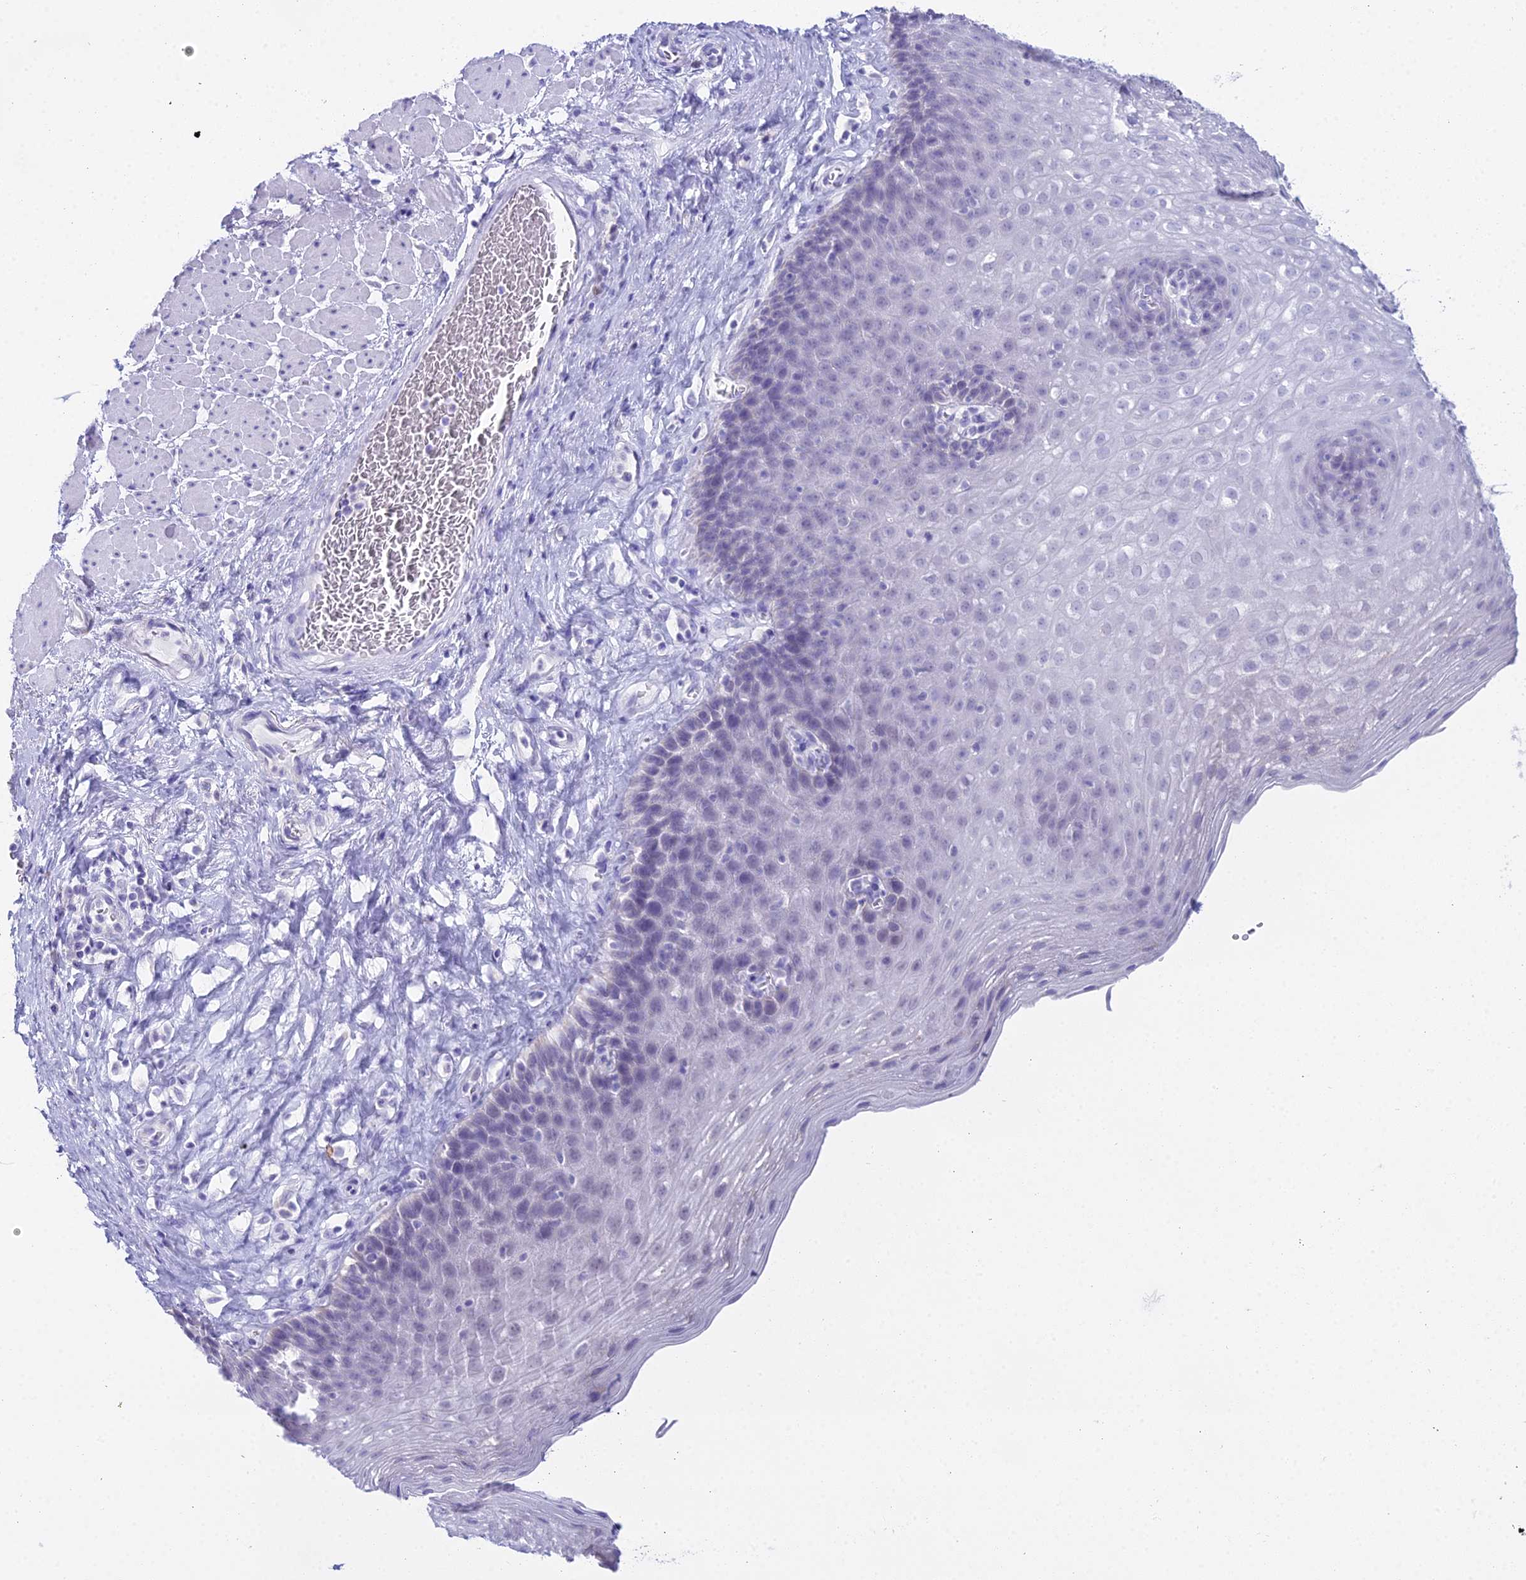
{"staining": {"intensity": "negative", "quantity": "none", "location": "none"}, "tissue": "esophagus", "cell_type": "Squamous epithelial cells", "image_type": "normal", "snomed": [{"axis": "morphology", "description": "Normal tissue, NOS"}, {"axis": "topography", "description": "Esophagus"}], "caption": "The micrograph displays no significant positivity in squamous epithelial cells of esophagus.", "gene": "CGB1", "patient": {"sex": "female", "age": 66}}